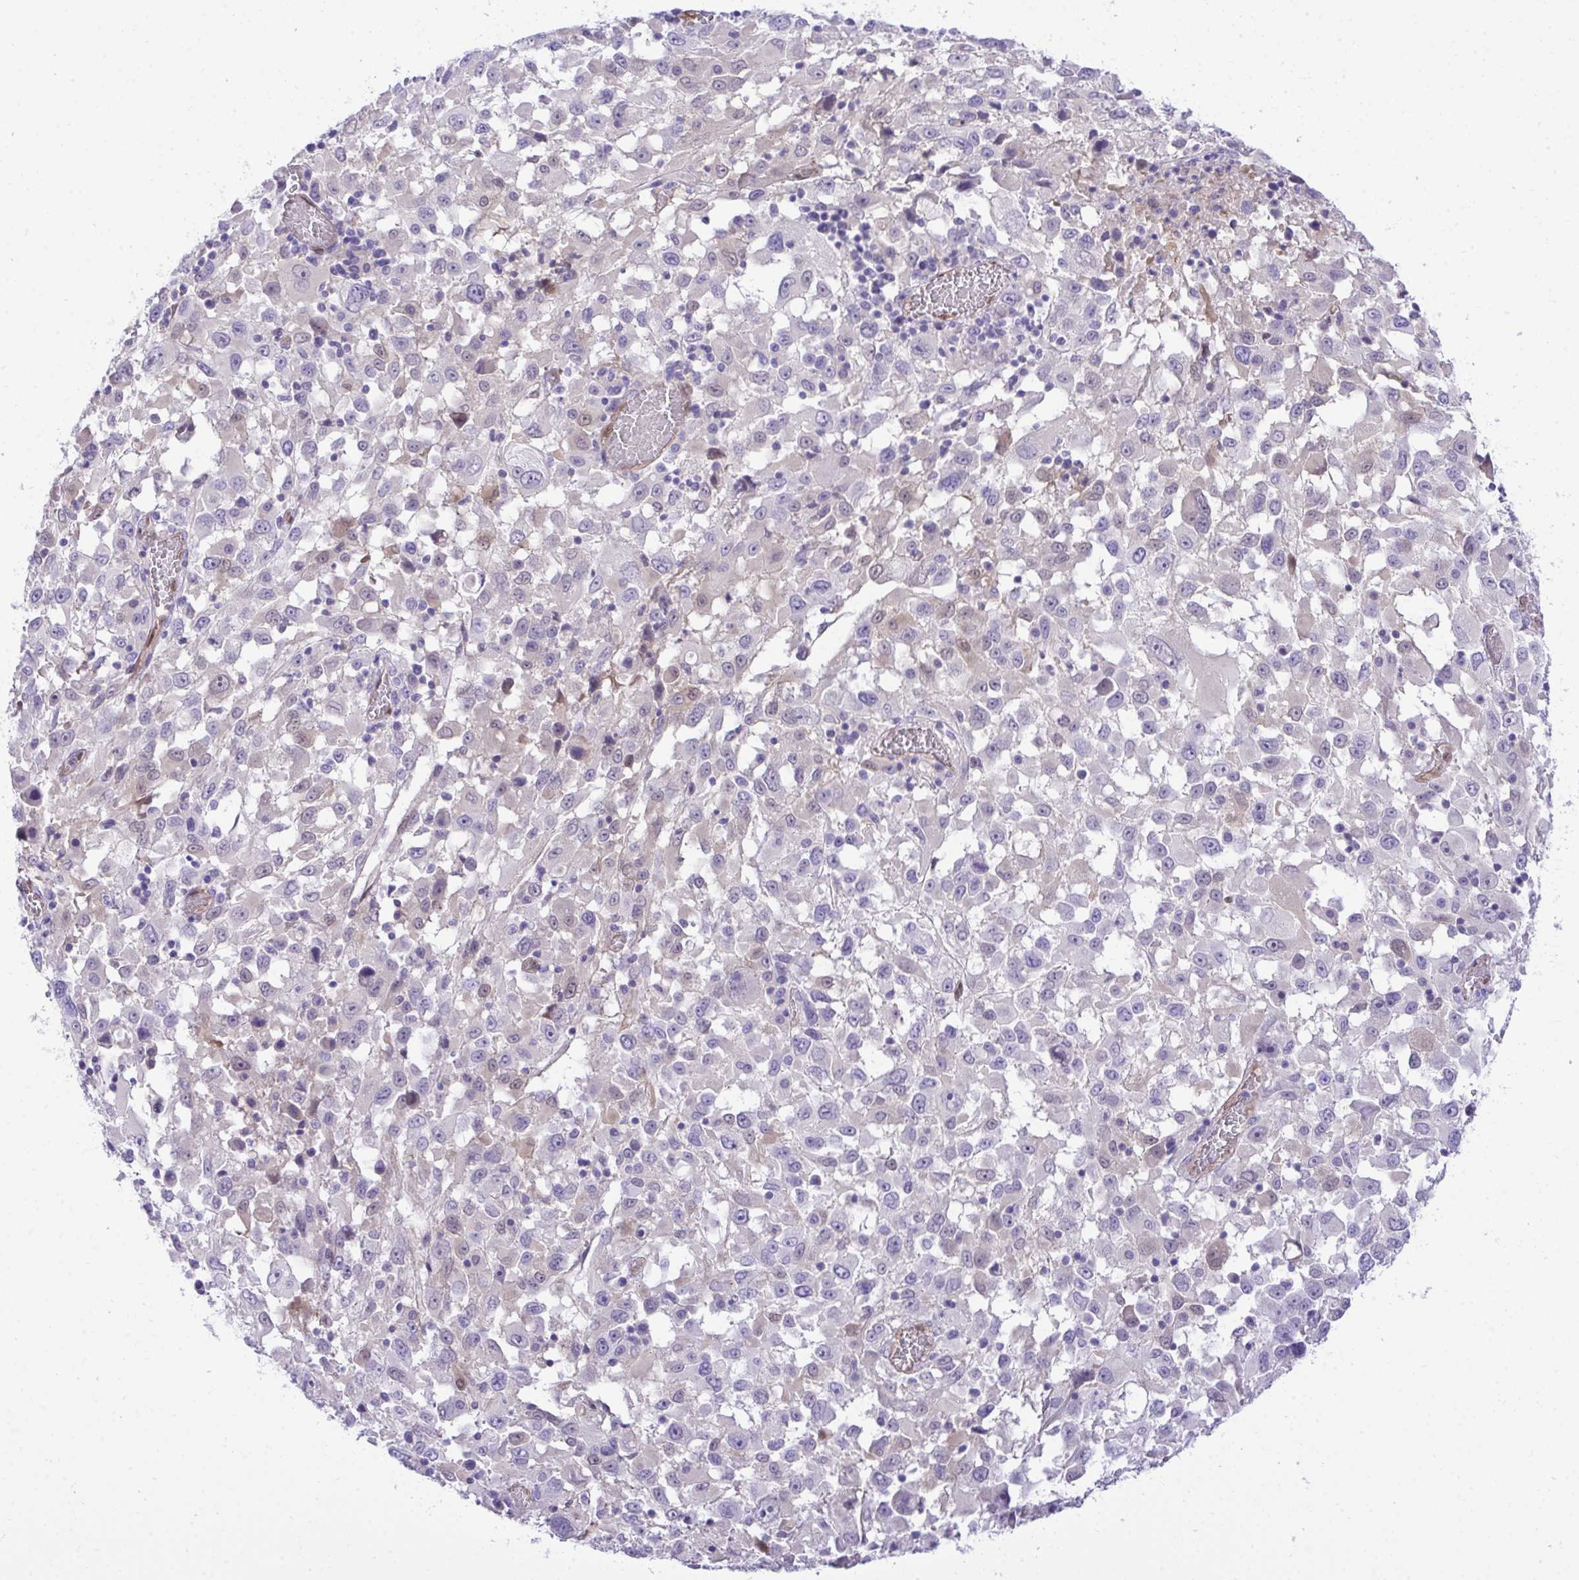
{"staining": {"intensity": "negative", "quantity": "none", "location": "none"}, "tissue": "melanoma", "cell_type": "Tumor cells", "image_type": "cancer", "snomed": [{"axis": "morphology", "description": "Malignant melanoma, Metastatic site"}, {"axis": "topography", "description": "Soft tissue"}], "caption": "Histopathology image shows no protein positivity in tumor cells of malignant melanoma (metastatic site) tissue.", "gene": "PGM2L1", "patient": {"sex": "male", "age": 50}}